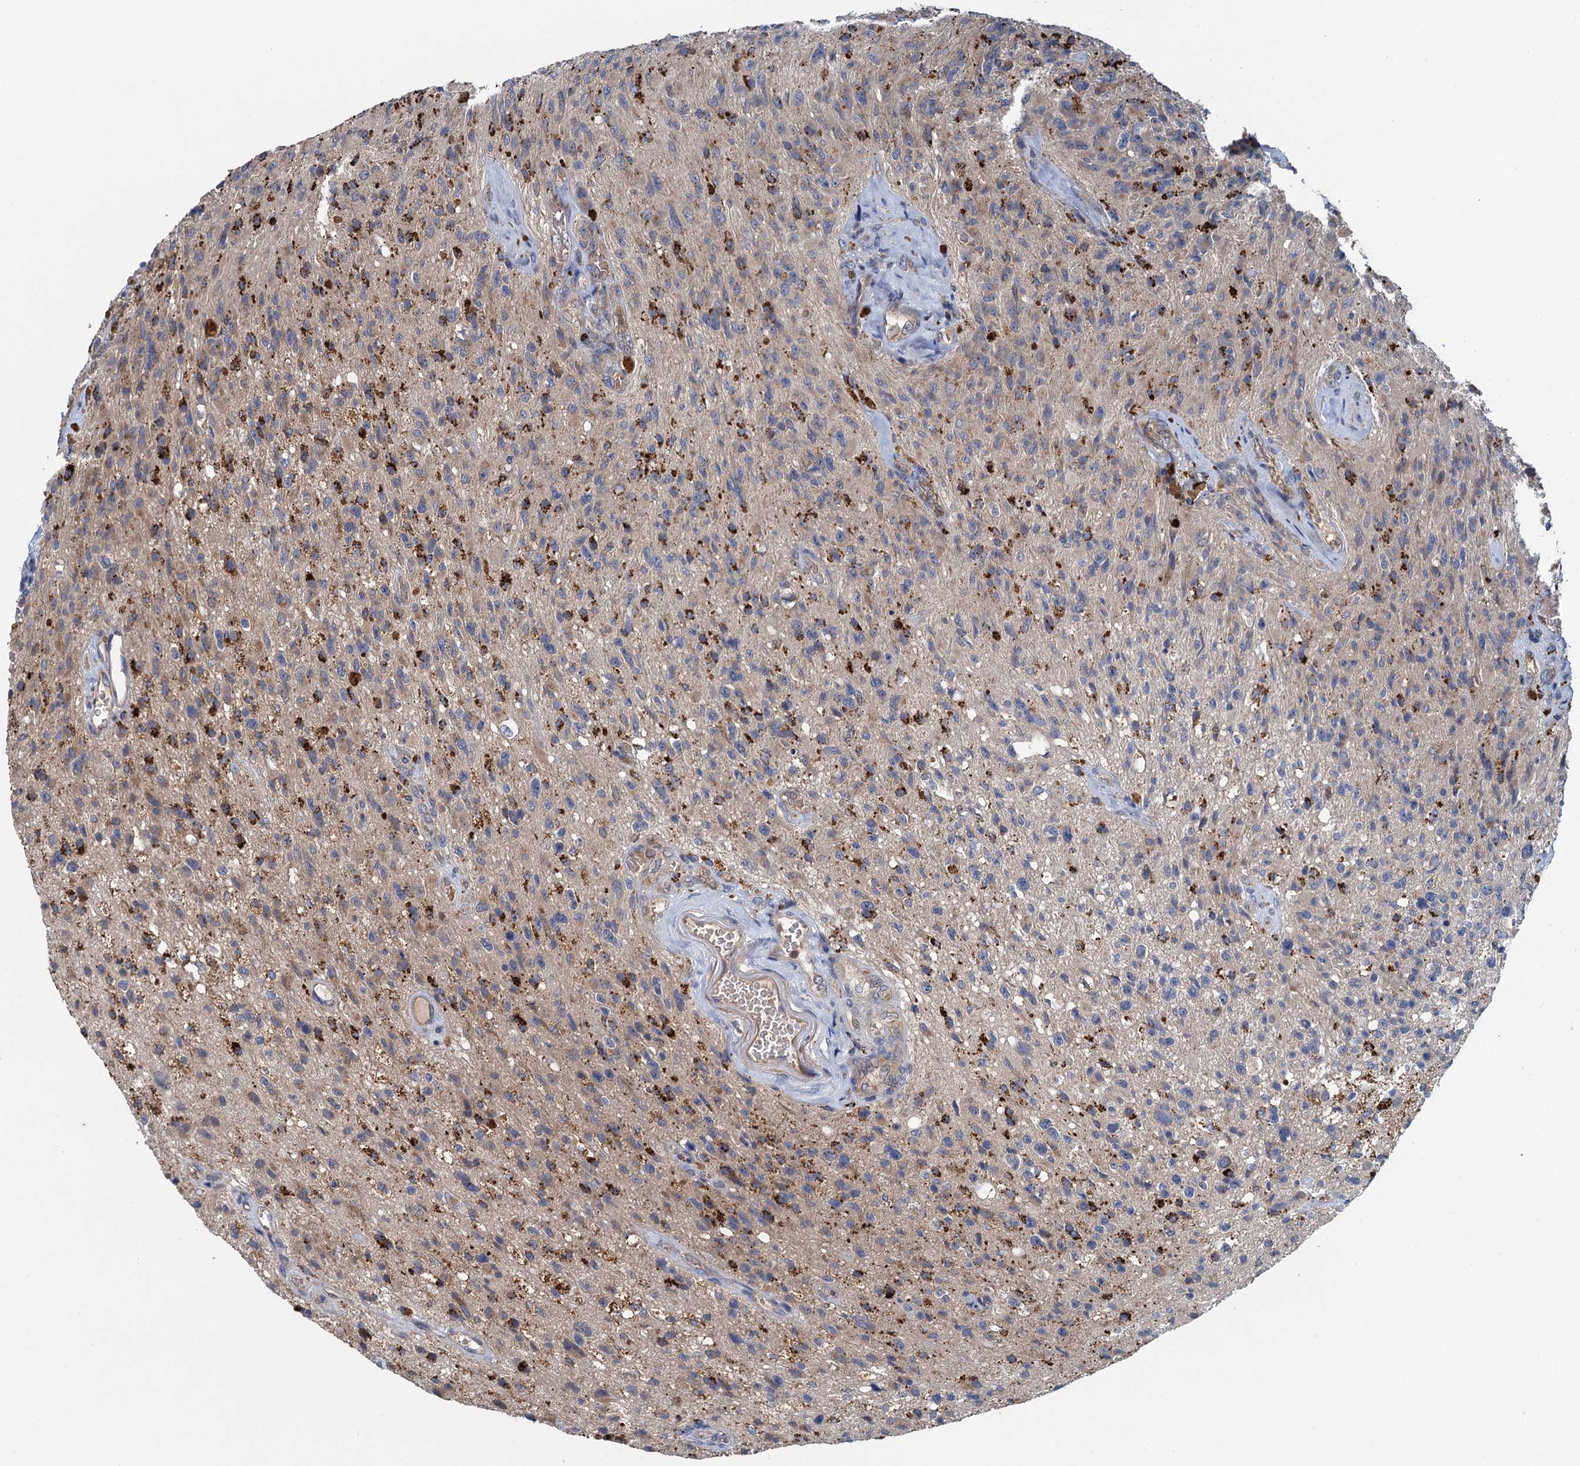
{"staining": {"intensity": "moderate", "quantity": "<25%", "location": "cytoplasmic/membranous"}, "tissue": "glioma", "cell_type": "Tumor cells", "image_type": "cancer", "snomed": [{"axis": "morphology", "description": "Glioma, malignant, High grade"}, {"axis": "topography", "description": "Brain"}], "caption": "Malignant glioma (high-grade) stained with DAB IHC shows low levels of moderate cytoplasmic/membranous staining in about <25% of tumor cells.", "gene": "KBTBD8", "patient": {"sex": "male", "age": 69}}